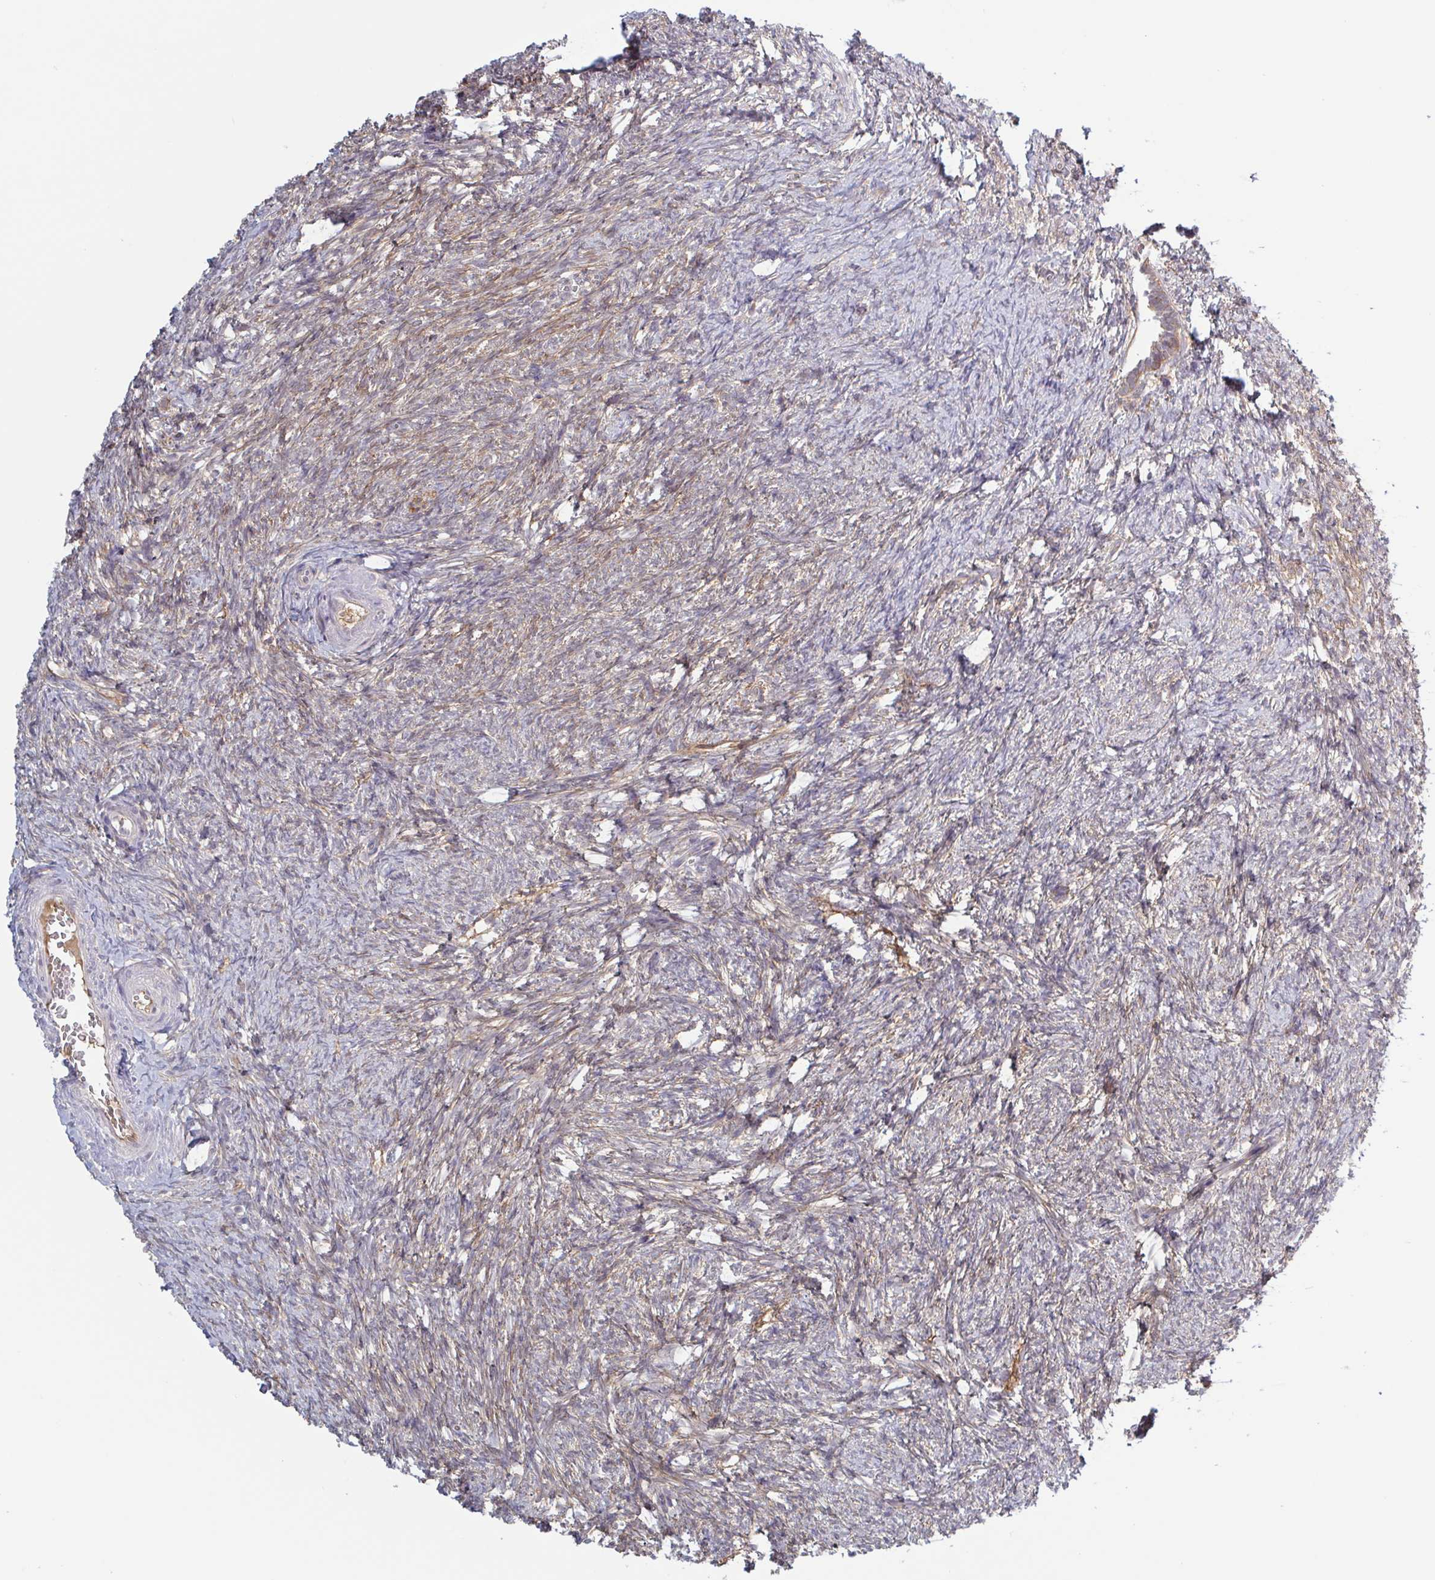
{"staining": {"intensity": "weak", "quantity": ">75%", "location": "cytoplasmic/membranous"}, "tissue": "ovary", "cell_type": "Follicle cells", "image_type": "normal", "snomed": [{"axis": "morphology", "description": "Normal tissue, NOS"}, {"axis": "topography", "description": "Ovary"}], "caption": "This is an image of immunohistochemistry (IHC) staining of benign ovary, which shows weak expression in the cytoplasmic/membranous of follicle cells.", "gene": "SURF1", "patient": {"sex": "female", "age": 41}}